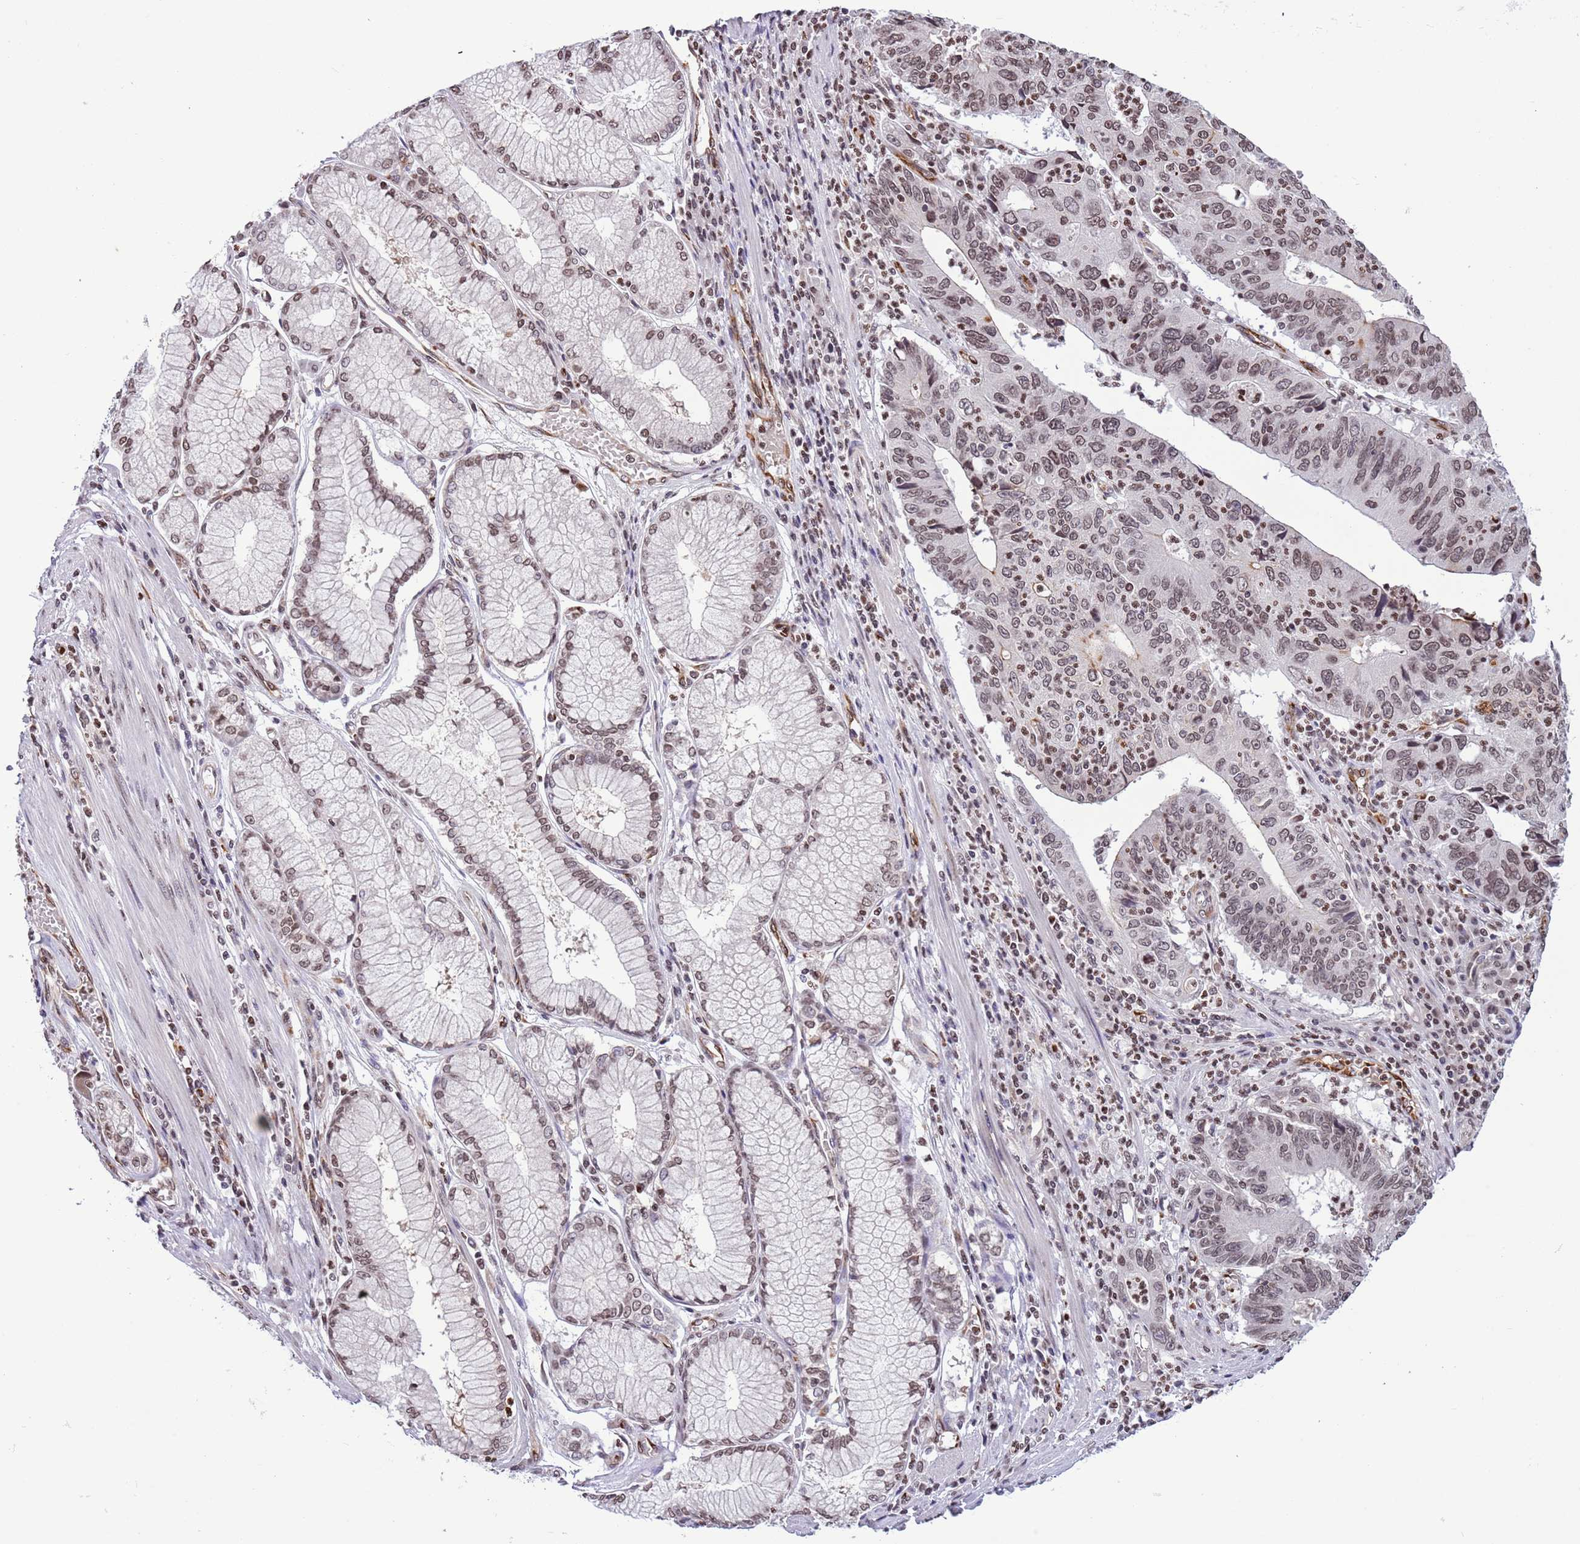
{"staining": {"intensity": "moderate", "quantity": ">75%", "location": "nuclear"}, "tissue": "stomach cancer", "cell_type": "Tumor cells", "image_type": "cancer", "snomed": [{"axis": "morphology", "description": "Adenocarcinoma, NOS"}, {"axis": "topography", "description": "Stomach"}], "caption": "An IHC histopathology image of tumor tissue is shown. Protein staining in brown highlights moderate nuclear positivity in adenocarcinoma (stomach) within tumor cells.", "gene": "NRIP1", "patient": {"sex": "male", "age": 59}}